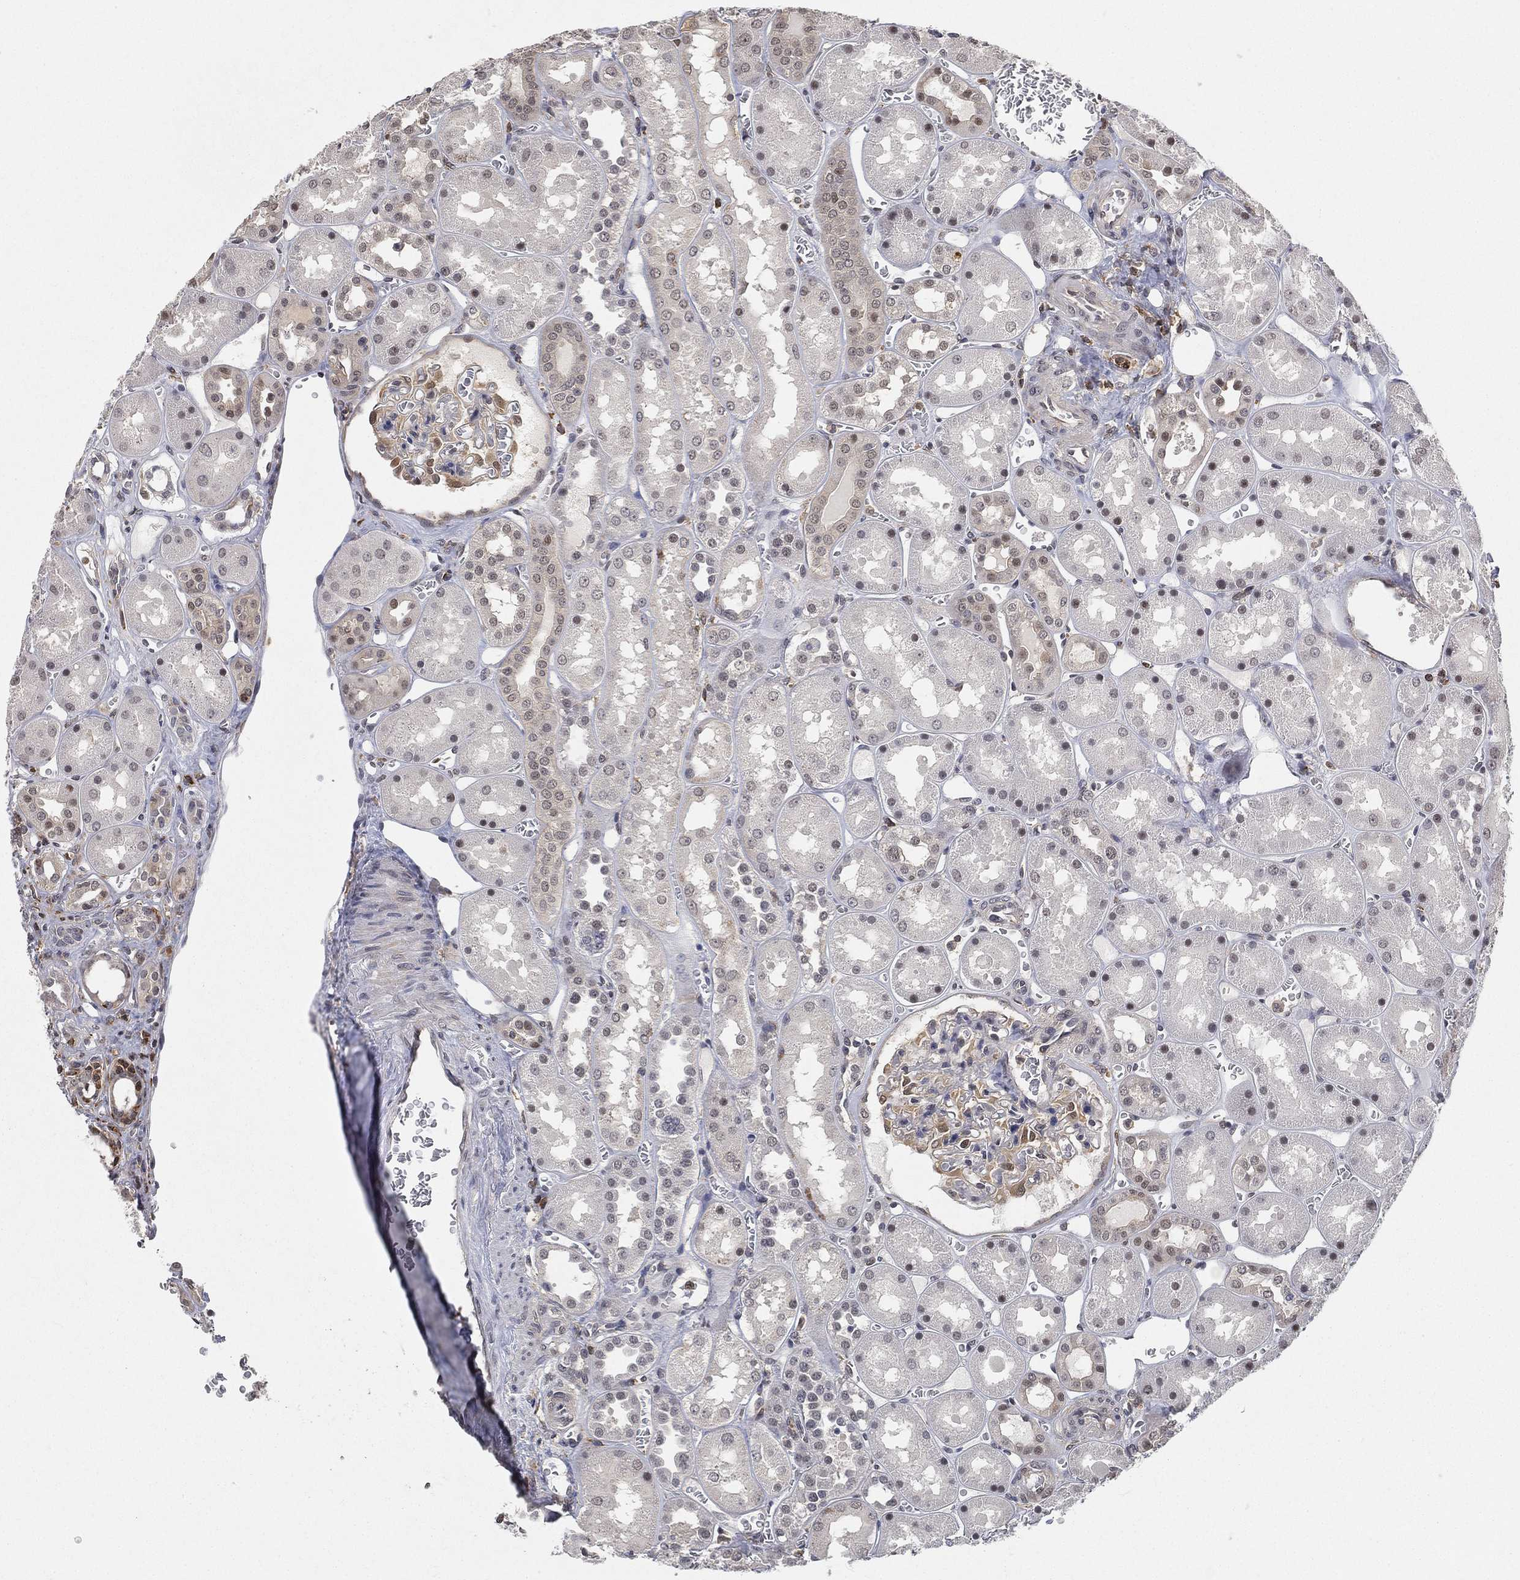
{"staining": {"intensity": "weak", "quantity": "<25%", "location": "nuclear"}, "tissue": "kidney", "cell_type": "Cells in glomeruli", "image_type": "normal", "snomed": [{"axis": "morphology", "description": "Normal tissue, NOS"}, {"axis": "topography", "description": "Kidney"}], "caption": "DAB (3,3'-diaminobenzidine) immunohistochemical staining of normal human kidney shows no significant expression in cells in glomeruli.", "gene": "WDR26", "patient": {"sex": "male", "age": 73}}